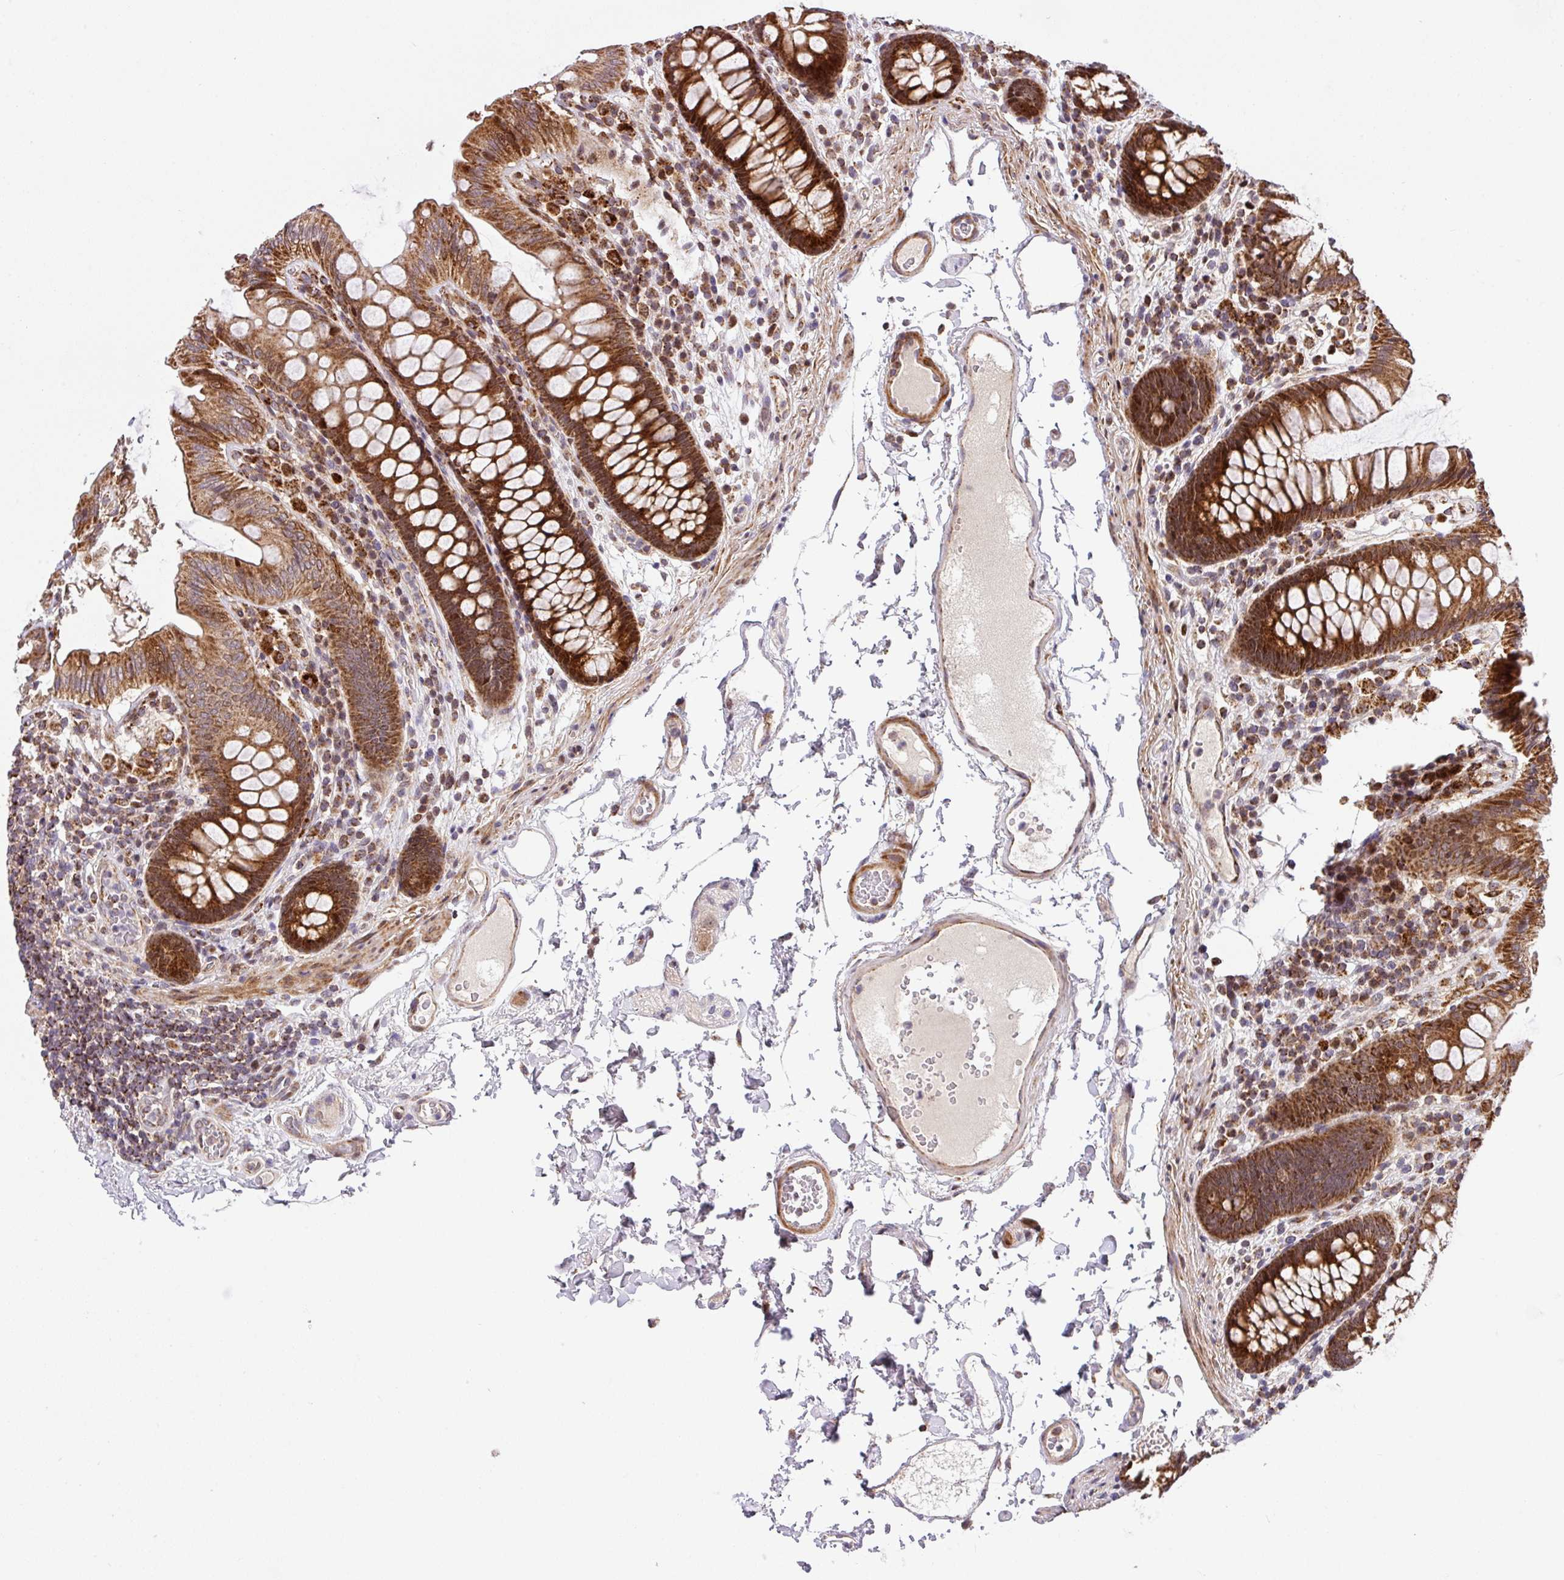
{"staining": {"intensity": "moderate", "quantity": "<25%", "location": "cytoplasmic/membranous"}, "tissue": "colon", "cell_type": "Endothelial cells", "image_type": "normal", "snomed": [{"axis": "morphology", "description": "Normal tissue, NOS"}, {"axis": "topography", "description": "Colon"}], "caption": "IHC staining of unremarkable colon, which reveals low levels of moderate cytoplasmic/membranous staining in about <25% of endothelial cells indicating moderate cytoplasmic/membranous protein positivity. The staining was performed using DAB (3,3'-diaminobenzidine) (brown) for protein detection and nuclei were counterstained in hematoxylin (blue).", "gene": "ENSG00000269547", "patient": {"sex": "male", "age": 84}}